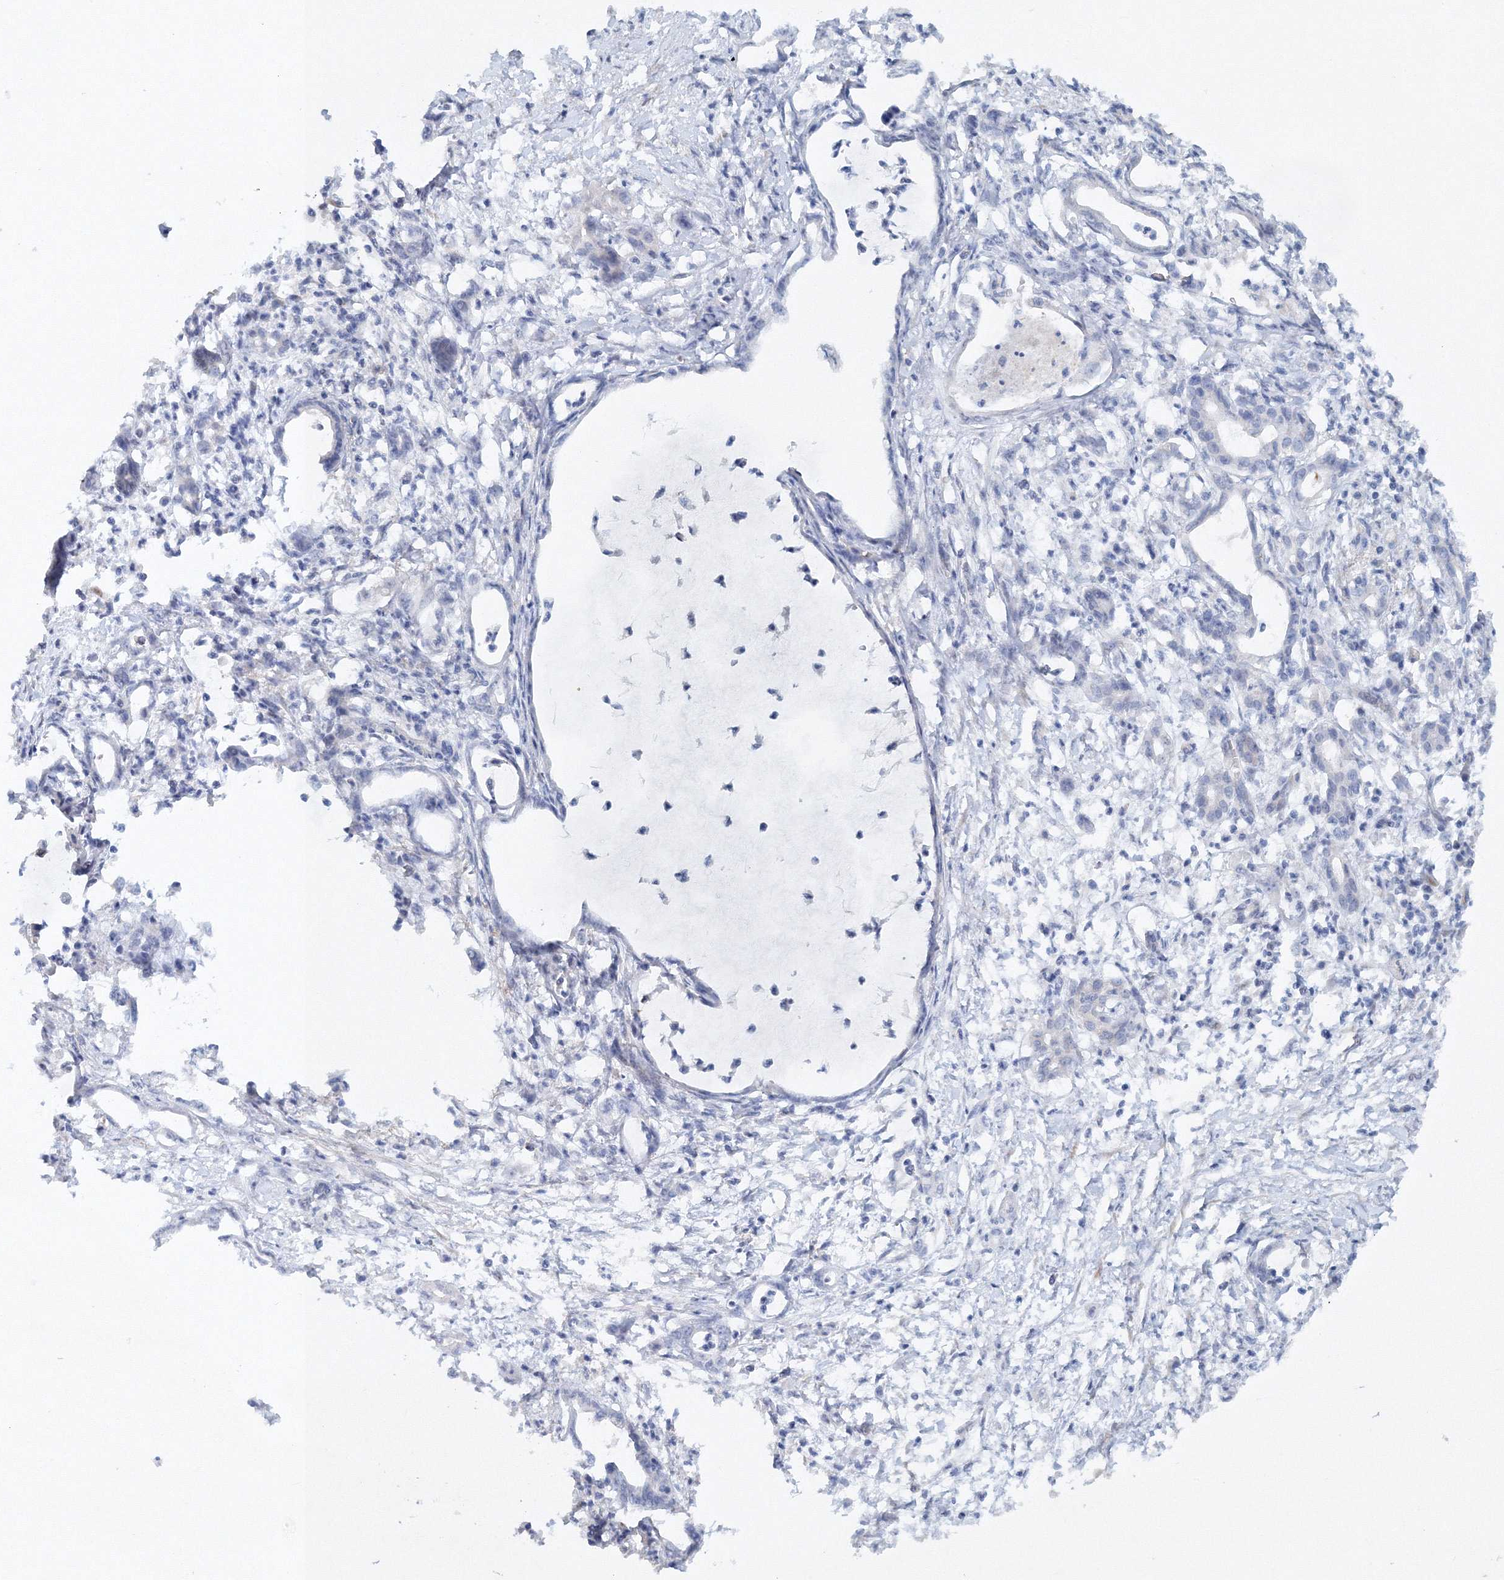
{"staining": {"intensity": "negative", "quantity": "none", "location": "none"}, "tissue": "pancreatic cancer", "cell_type": "Tumor cells", "image_type": "cancer", "snomed": [{"axis": "morphology", "description": "Adenocarcinoma, NOS"}, {"axis": "topography", "description": "Pancreas"}], "caption": "A histopathology image of pancreatic adenocarcinoma stained for a protein exhibits no brown staining in tumor cells.", "gene": "SH3BP5", "patient": {"sex": "female", "age": 55}}